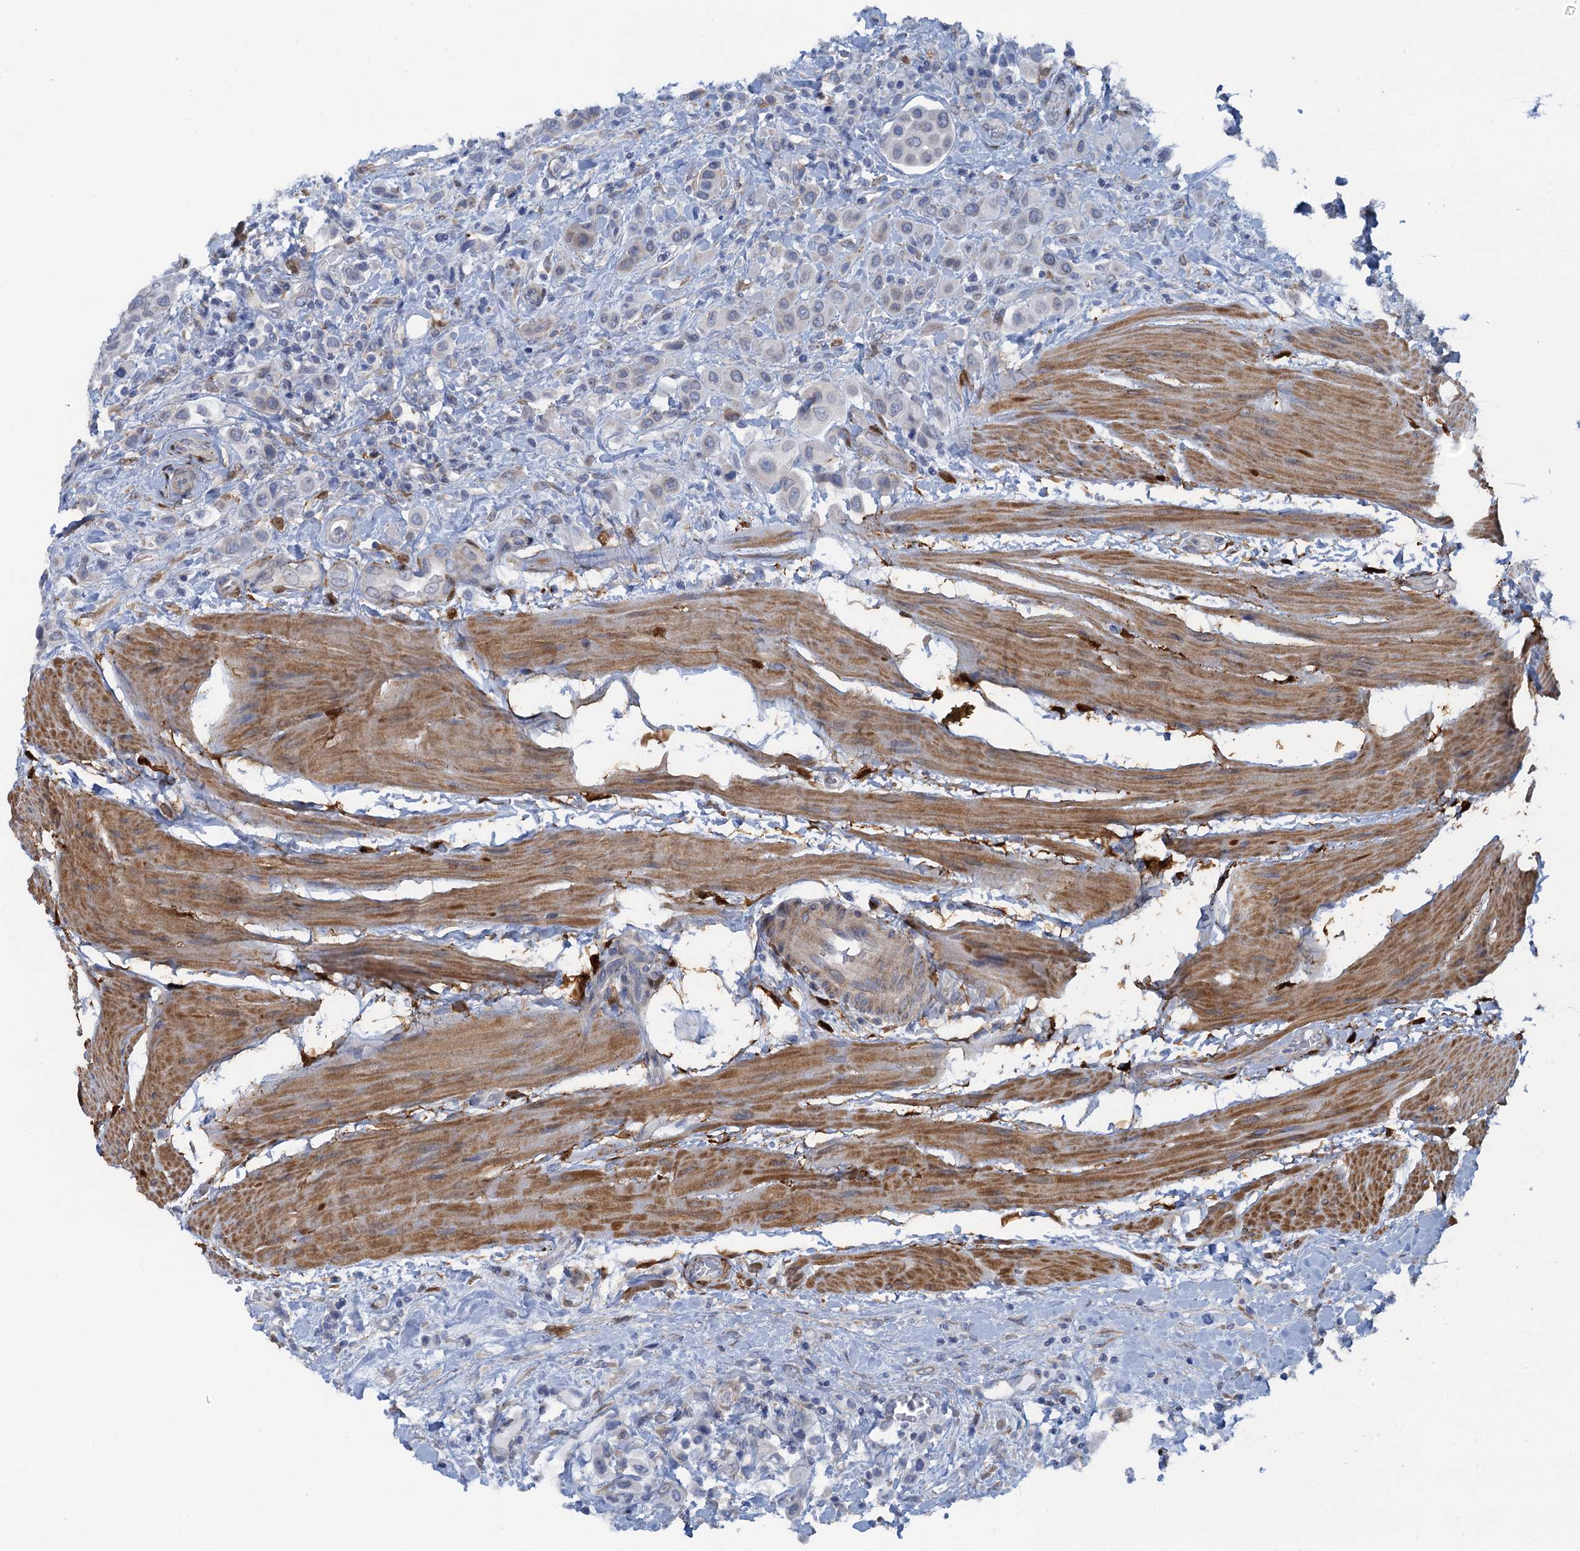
{"staining": {"intensity": "negative", "quantity": "none", "location": "none"}, "tissue": "urothelial cancer", "cell_type": "Tumor cells", "image_type": "cancer", "snomed": [{"axis": "morphology", "description": "Urothelial carcinoma, High grade"}, {"axis": "topography", "description": "Urinary bladder"}], "caption": "Protein analysis of urothelial cancer exhibits no significant expression in tumor cells.", "gene": "POGLUT3", "patient": {"sex": "male", "age": 50}}